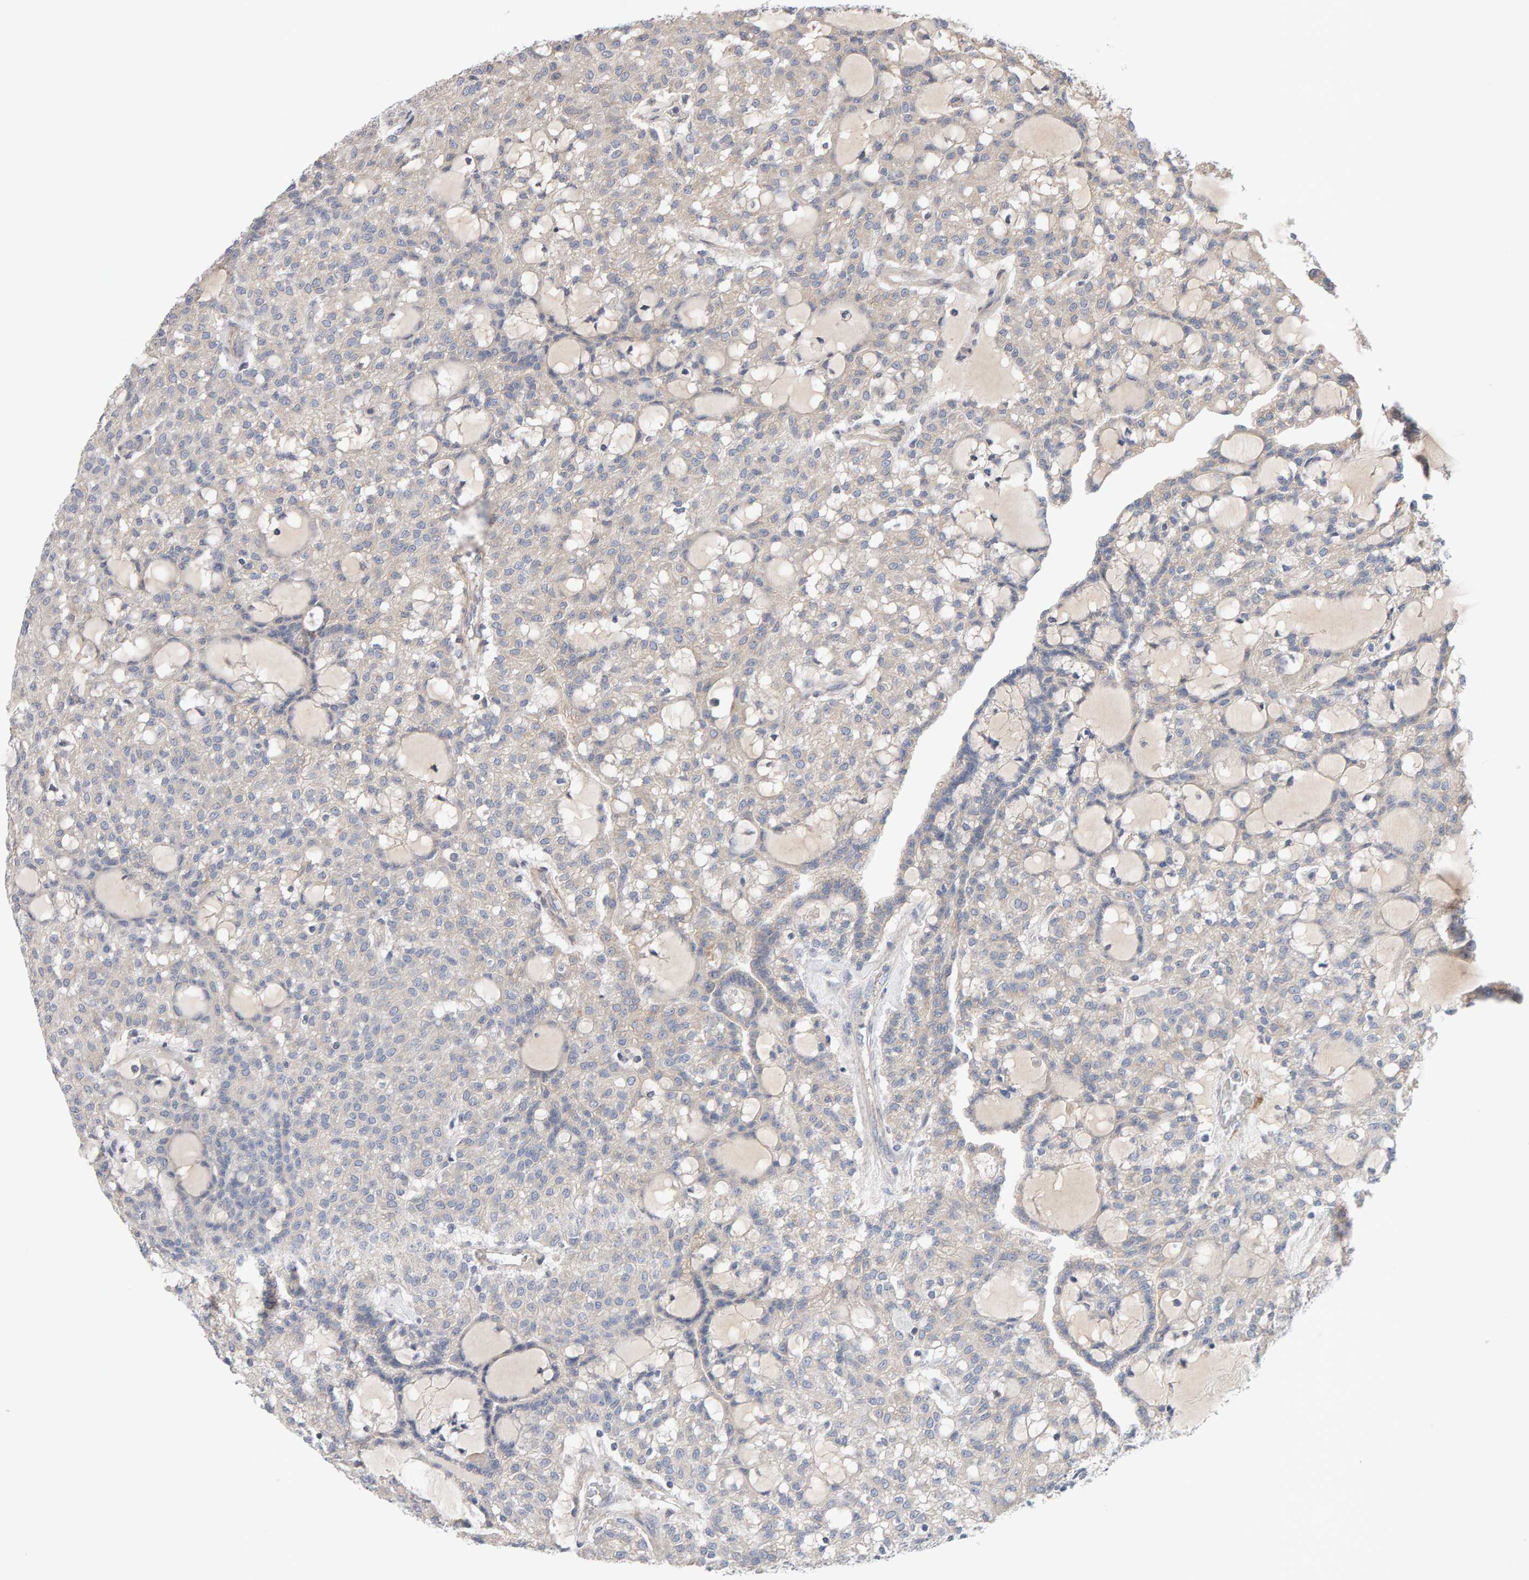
{"staining": {"intensity": "negative", "quantity": "none", "location": "none"}, "tissue": "renal cancer", "cell_type": "Tumor cells", "image_type": "cancer", "snomed": [{"axis": "morphology", "description": "Adenocarcinoma, NOS"}, {"axis": "topography", "description": "Kidney"}], "caption": "Human renal adenocarcinoma stained for a protein using immunohistochemistry (IHC) demonstrates no positivity in tumor cells.", "gene": "RNF19A", "patient": {"sex": "male", "age": 63}}